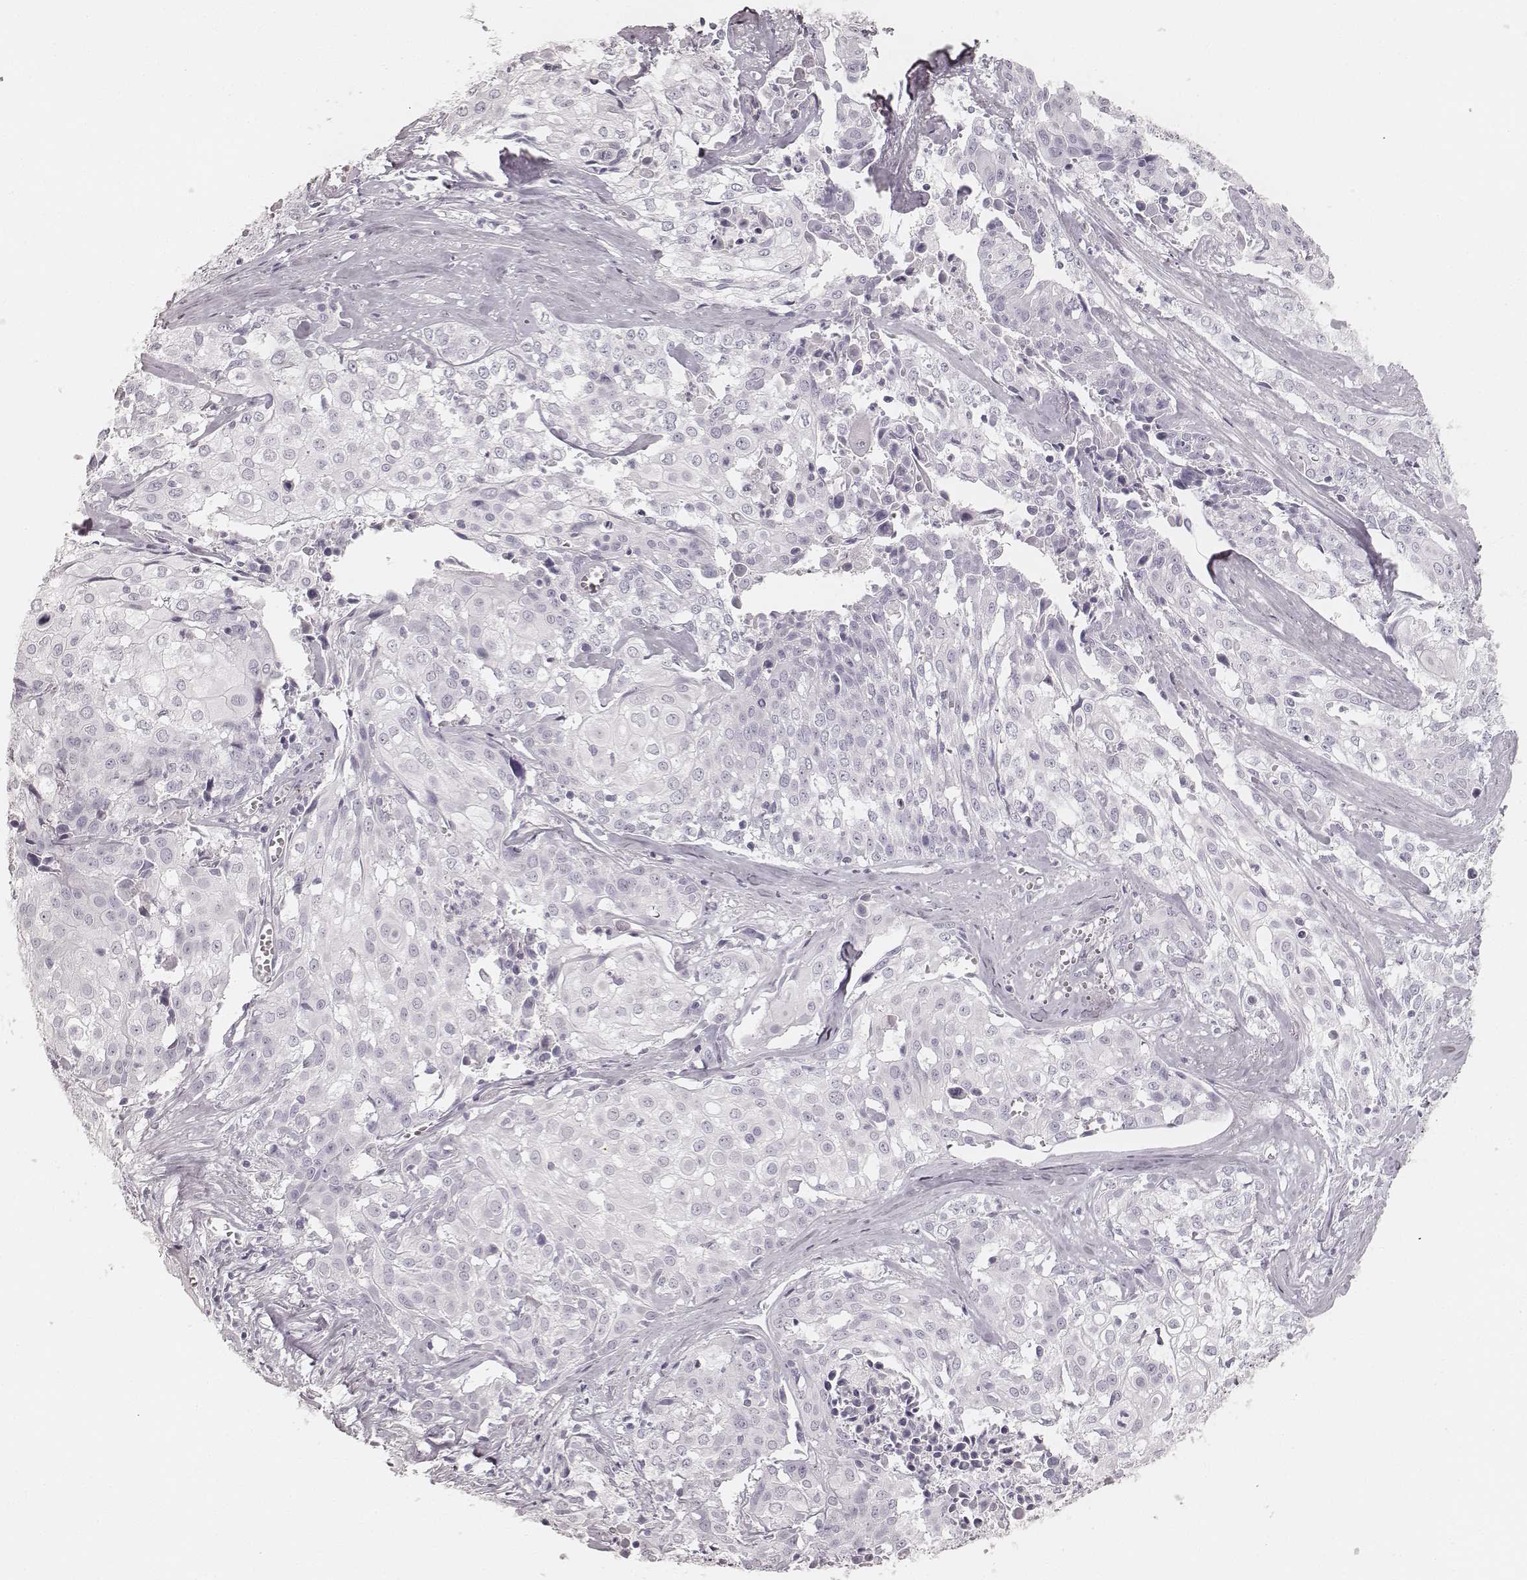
{"staining": {"intensity": "negative", "quantity": "none", "location": "none"}, "tissue": "cervical cancer", "cell_type": "Tumor cells", "image_type": "cancer", "snomed": [{"axis": "morphology", "description": "Squamous cell carcinoma, NOS"}, {"axis": "topography", "description": "Cervix"}], "caption": "Immunohistochemistry histopathology image of neoplastic tissue: human cervical cancer stained with DAB shows no significant protein positivity in tumor cells.", "gene": "KRT34", "patient": {"sex": "female", "age": 39}}